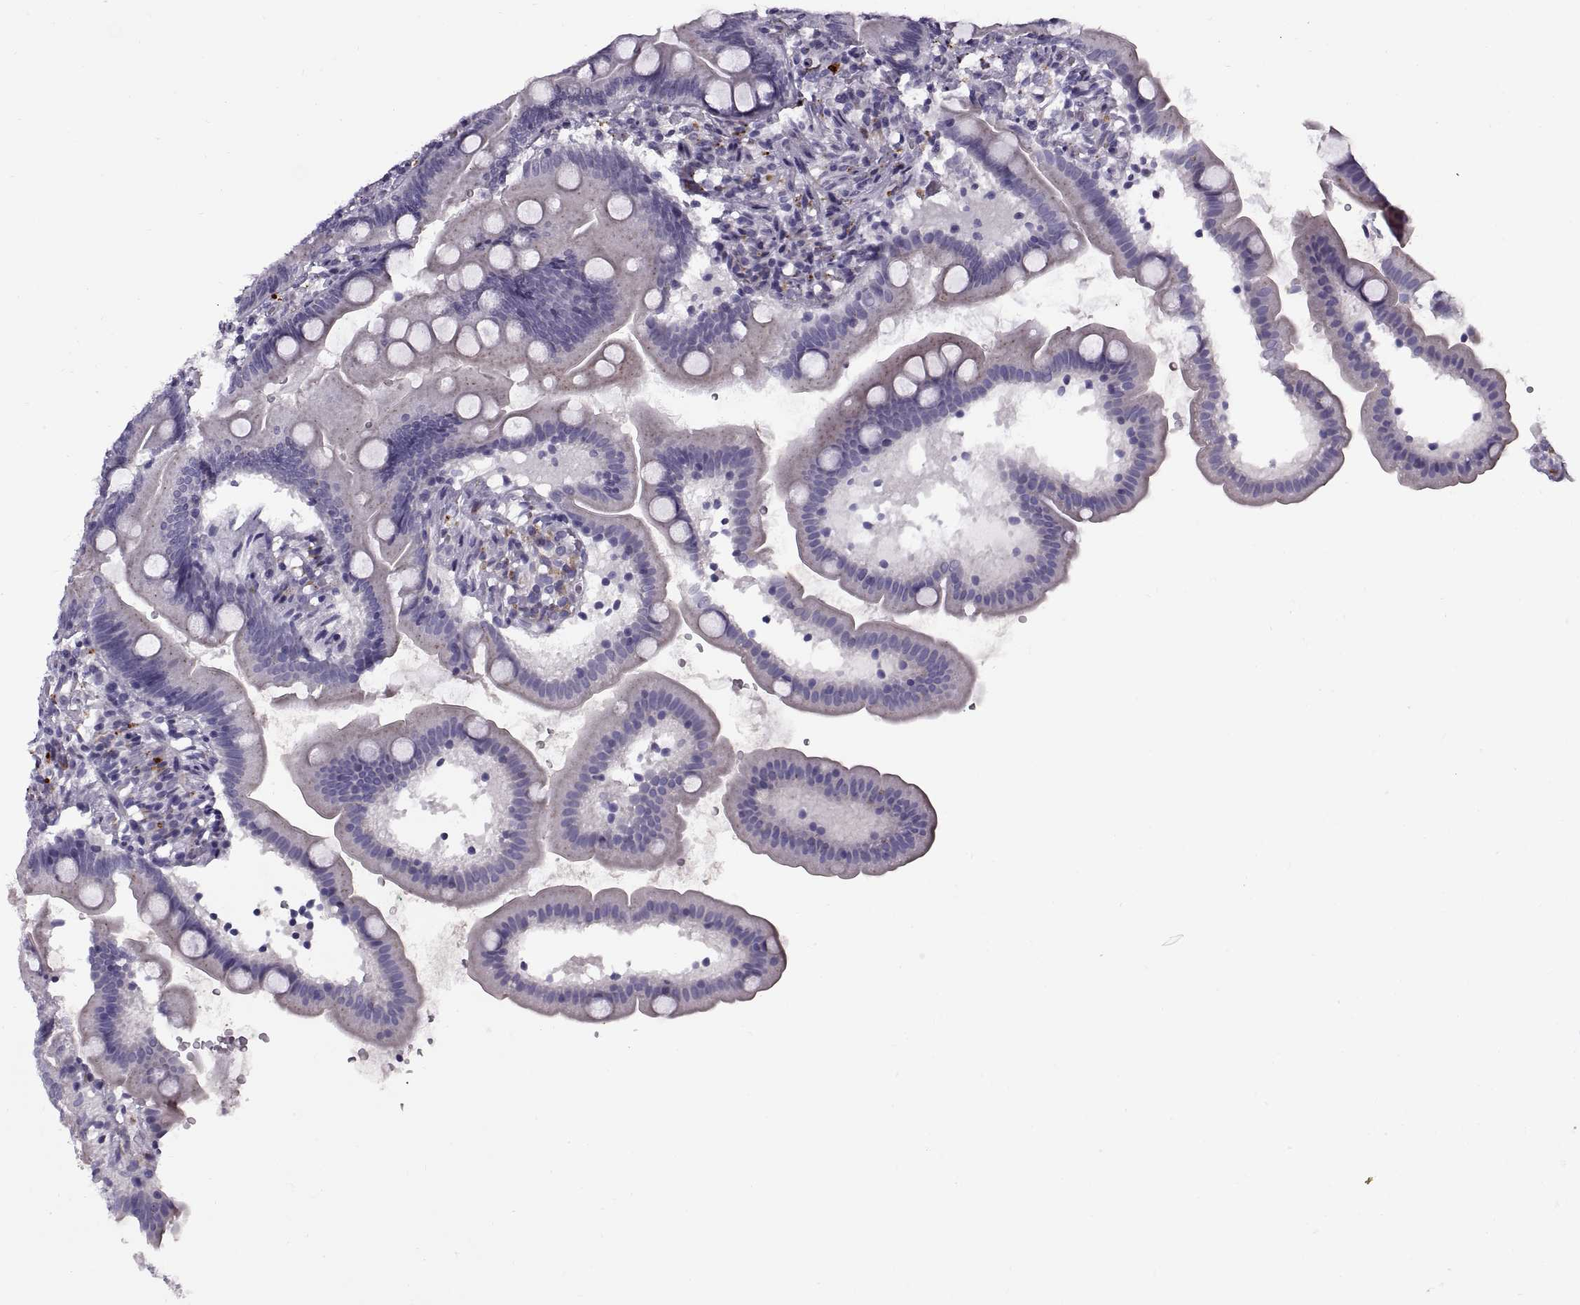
{"staining": {"intensity": "moderate", "quantity": "<25%", "location": "cytoplasmic/membranous"}, "tissue": "duodenum", "cell_type": "Glandular cells", "image_type": "normal", "snomed": [{"axis": "morphology", "description": "Normal tissue, NOS"}, {"axis": "topography", "description": "Duodenum"}], "caption": "Brown immunohistochemical staining in unremarkable human duodenum reveals moderate cytoplasmic/membranous staining in about <25% of glandular cells. The staining is performed using DAB (3,3'-diaminobenzidine) brown chromogen to label protein expression. The nuclei are counter-stained blue using hematoxylin.", "gene": "CALCR", "patient": {"sex": "female", "age": 67}}